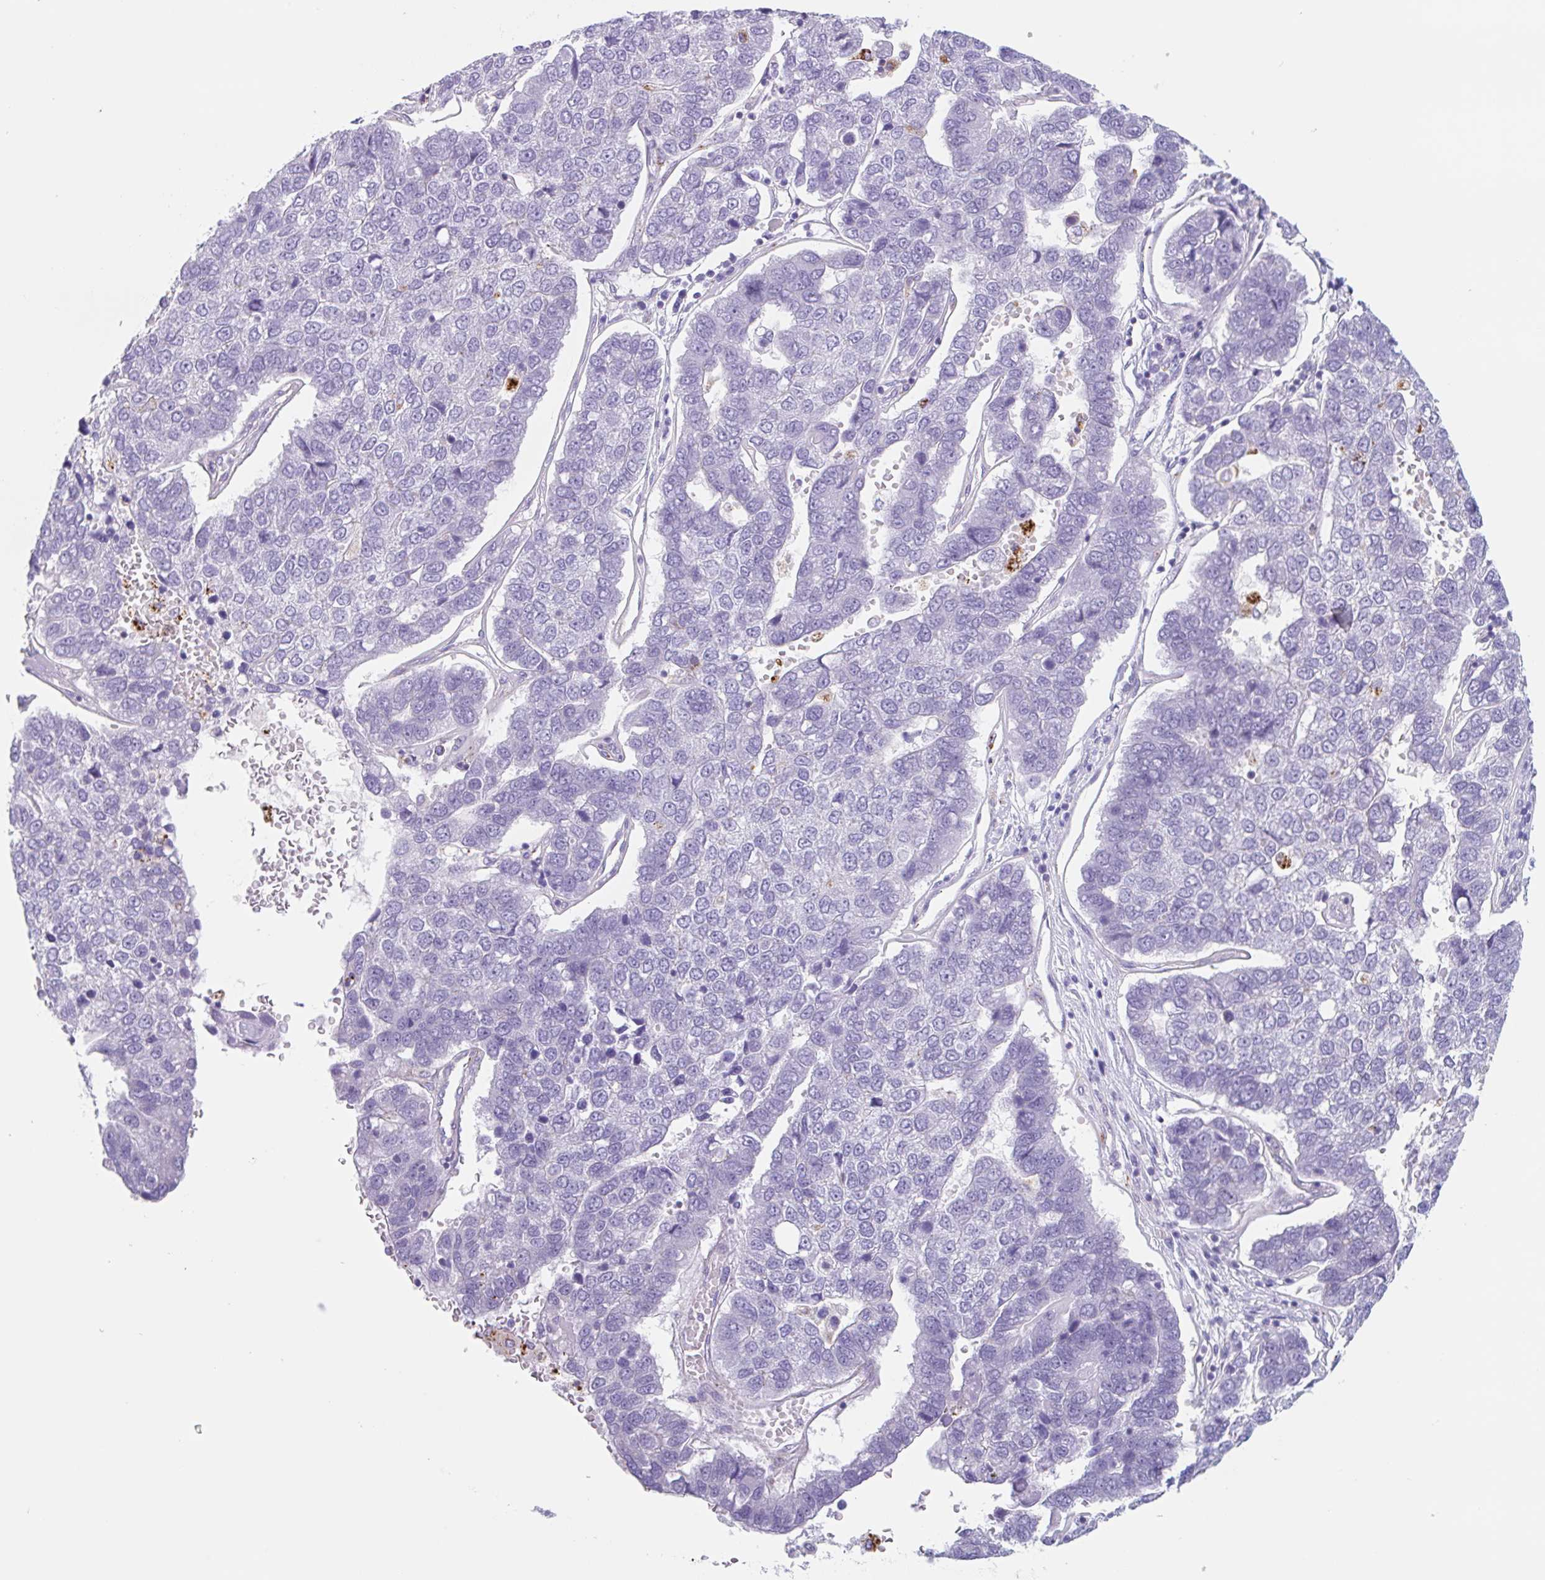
{"staining": {"intensity": "negative", "quantity": "none", "location": "none"}, "tissue": "pancreatic cancer", "cell_type": "Tumor cells", "image_type": "cancer", "snomed": [{"axis": "morphology", "description": "Adenocarcinoma, NOS"}, {"axis": "topography", "description": "Pancreas"}], "caption": "Immunohistochemistry photomicrograph of pancreatic cancer (adenocarcinoma) stained for a protein (brown), which reveals no positivity in tumor cells. The staining was performed using DAB to visualize the protein expression in brown, while the nuclei were stained in blue with hematoxylin (Magnification: 20x).", "gene": "LENG9", "patient": {"sex": "female", "age": 61}}